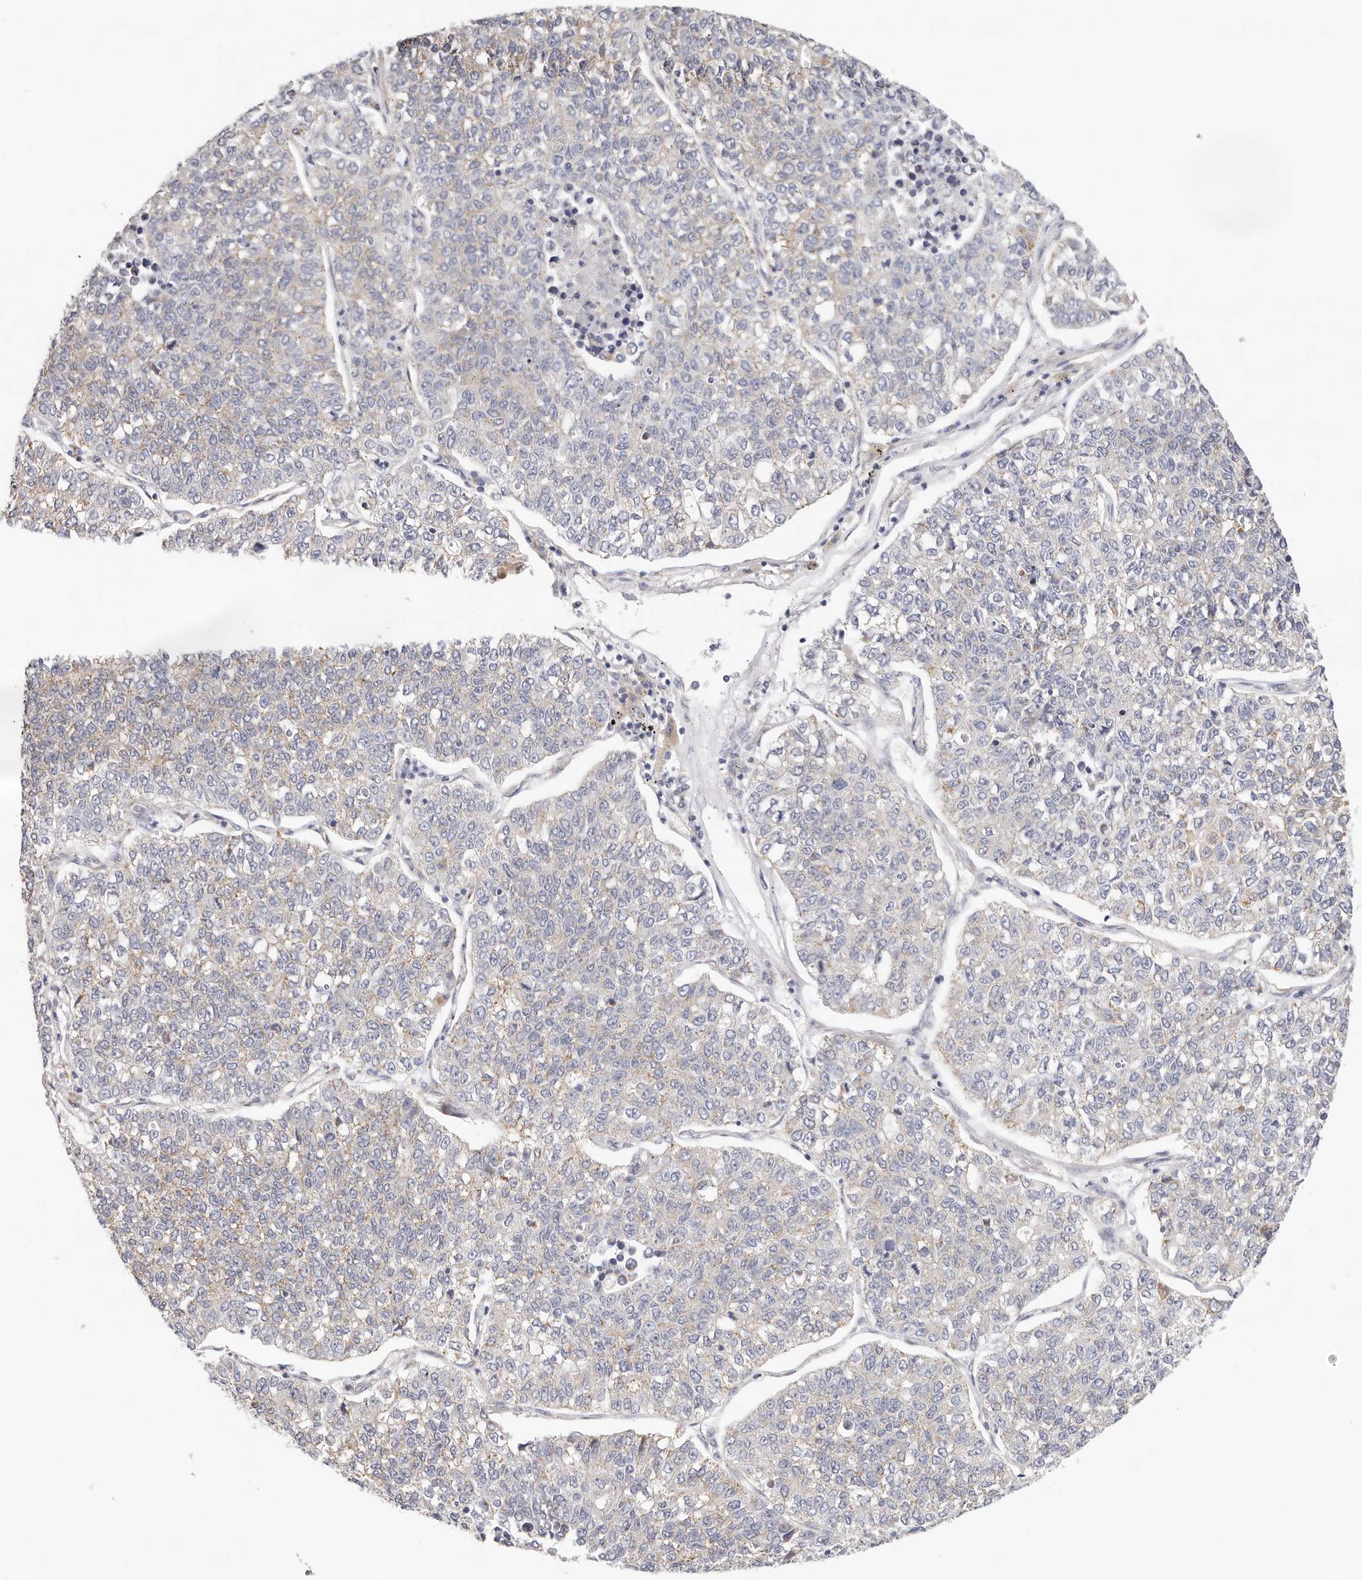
{"staining": {"intensity": "weak", "quantity": "25%-75%", "location": "cytoplasmic/membranous"}, "tissue": "lung cancer", "cell_type": "Tumor cells", "image_type": "cancer", "snomed": [{"axis": "morphology", "description": "Adenocarcinoma, NOS"}, {"axis": "topography", "description": "Lung"}], "caption": "Weak cytoplasmic/membranous positivity is present in approximately 25%-75% of tumor cells in lung cancer (adenocarcinoma).", "gene": "AFDN", "patient": {"sex": "male", "age": 49}}